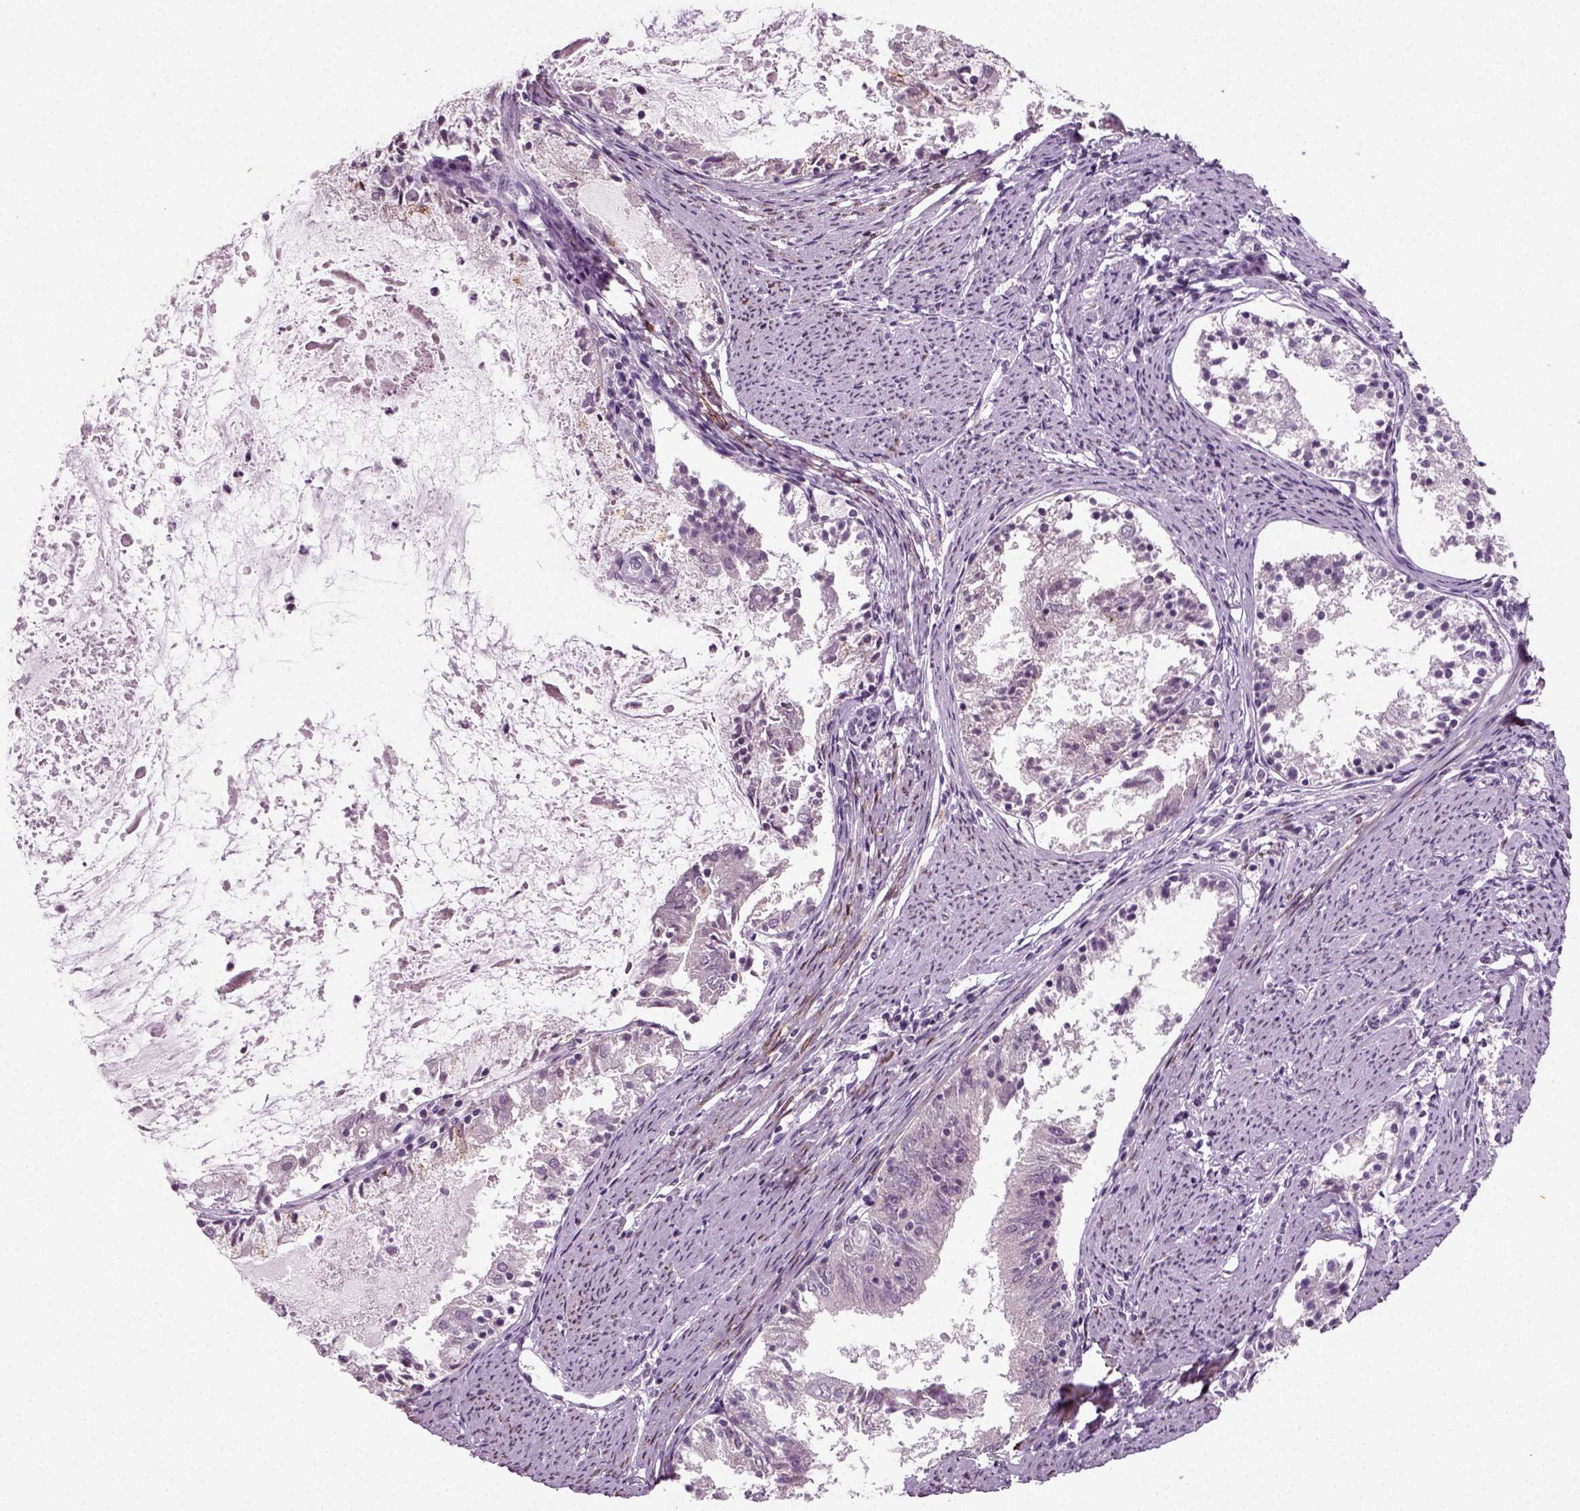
{"staining": {"intensity": "negative", "quantity": "none", "location": "none"}, "tissue": "endometrial cancer", "cell_type": "Tumor cells", "image_type": "cancer", "snomed": [{"axis": "morphology", "description": "Adenocarcinoma, NOS"}, {"axis": "topography", "description": "Endometrium"}], "caption": "This is a histopathology image of immunohistochemistry staining of endometrial cancer (adenocarcinoma), which shows no positivity in tumor cells. The staining was performed using DAB to visualize the protein expression in brown, while the nuclei were stained in blue with hematoxylin (Magnification: 20x).", "gene": "SYNGAP1", "patient": {"sex": "female", "age": 57}}